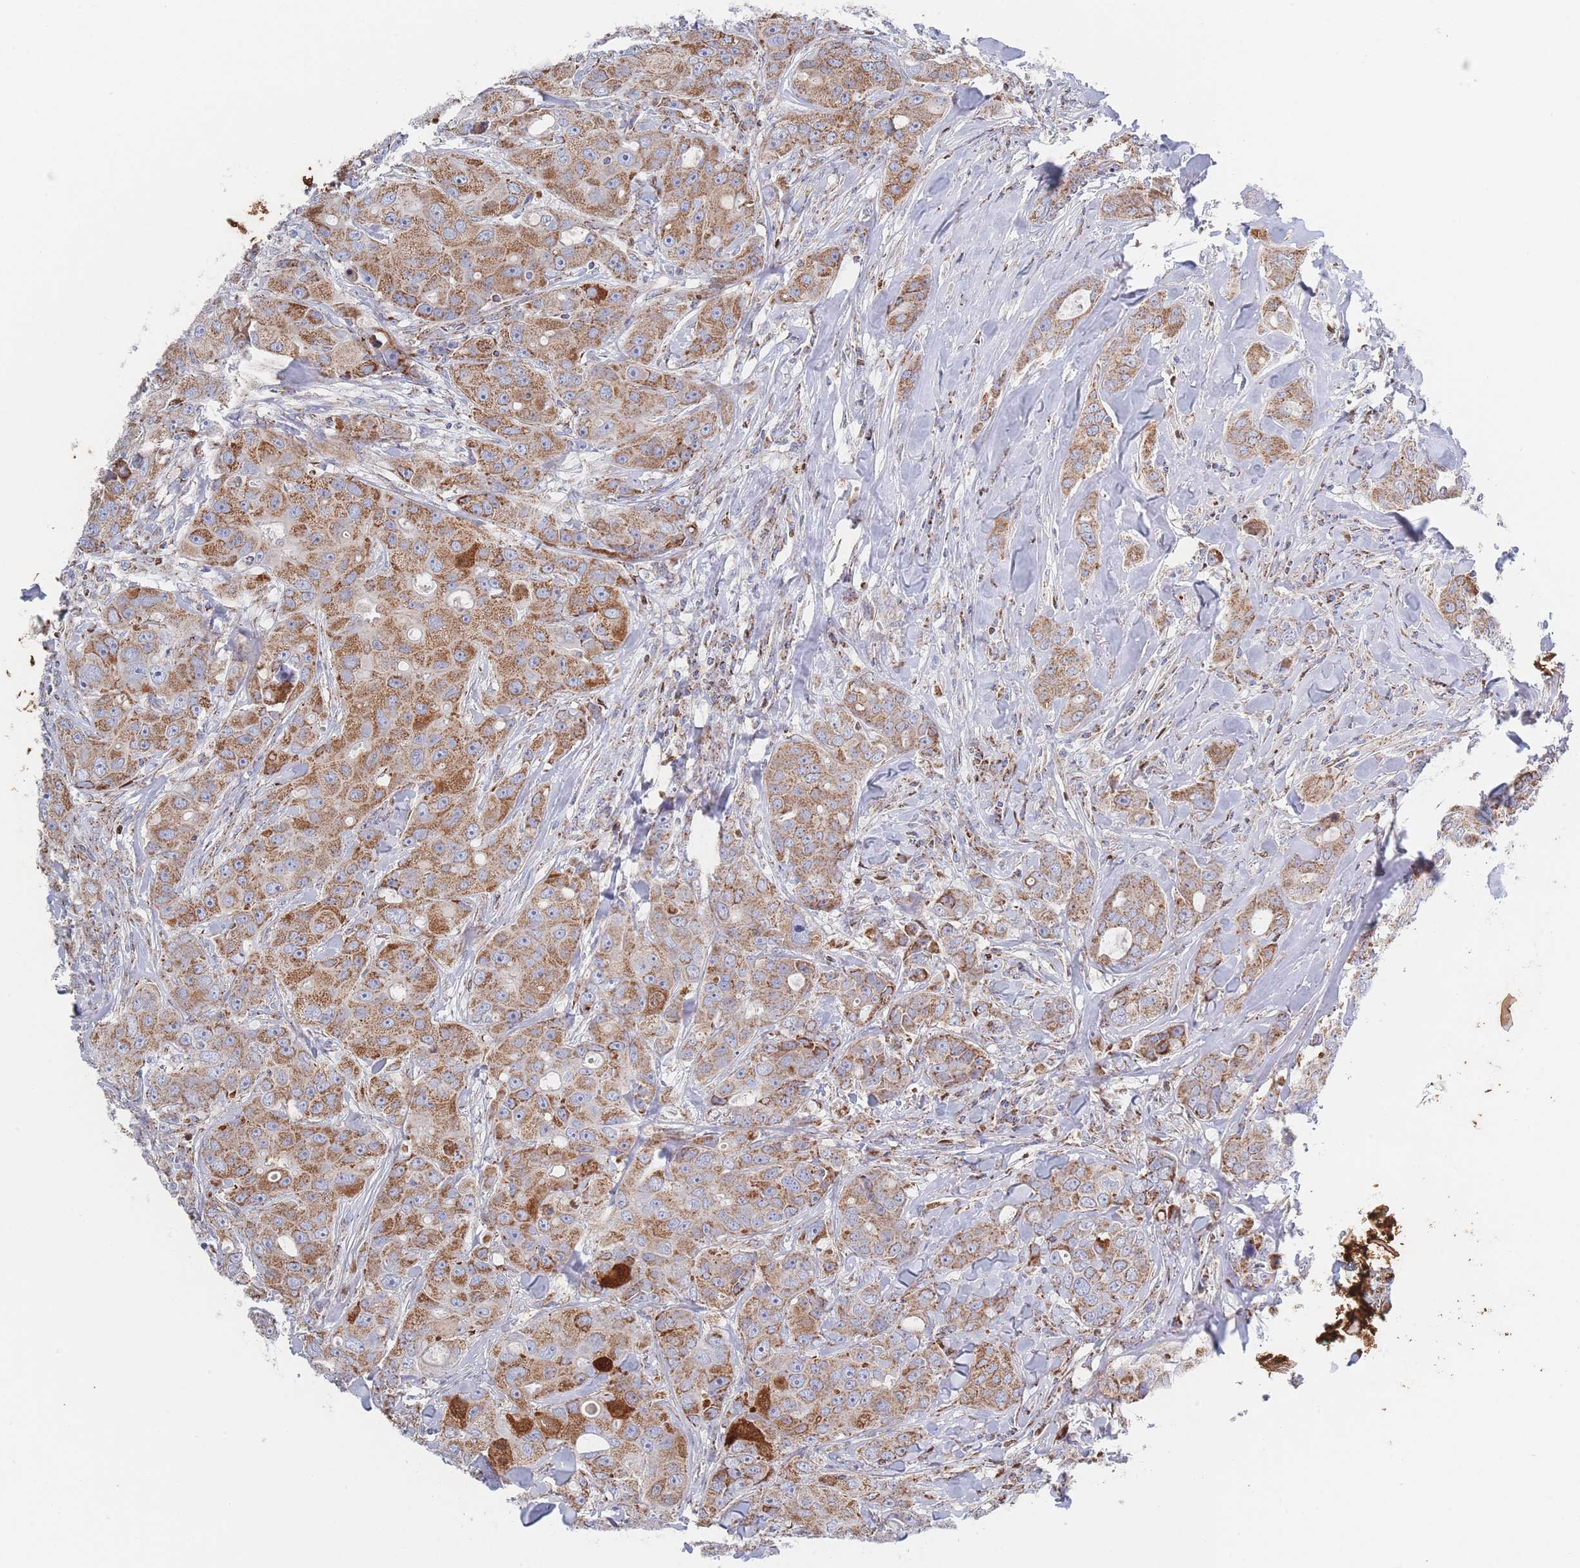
{"staining": {"intensity": "moderate", "quantity": ">75%", "location": "cytoplasmic/membranous"}, "tissue": "breast cancer", "cell_type": "Tumor cells", "image_type": "cancer", "snomed": [{"axis": "morphology", "description": "Duct carcinoma"}, {"axis": "topography", "description": "Breast"}], "caption": "A brown stain shows moderate cytoplasmic/membranous staining of a protein in human breast infiltrating ductal carcinoma tumor cells.", "gene": "IKZF4", "patient": {"sex": "female", "age": 43}}